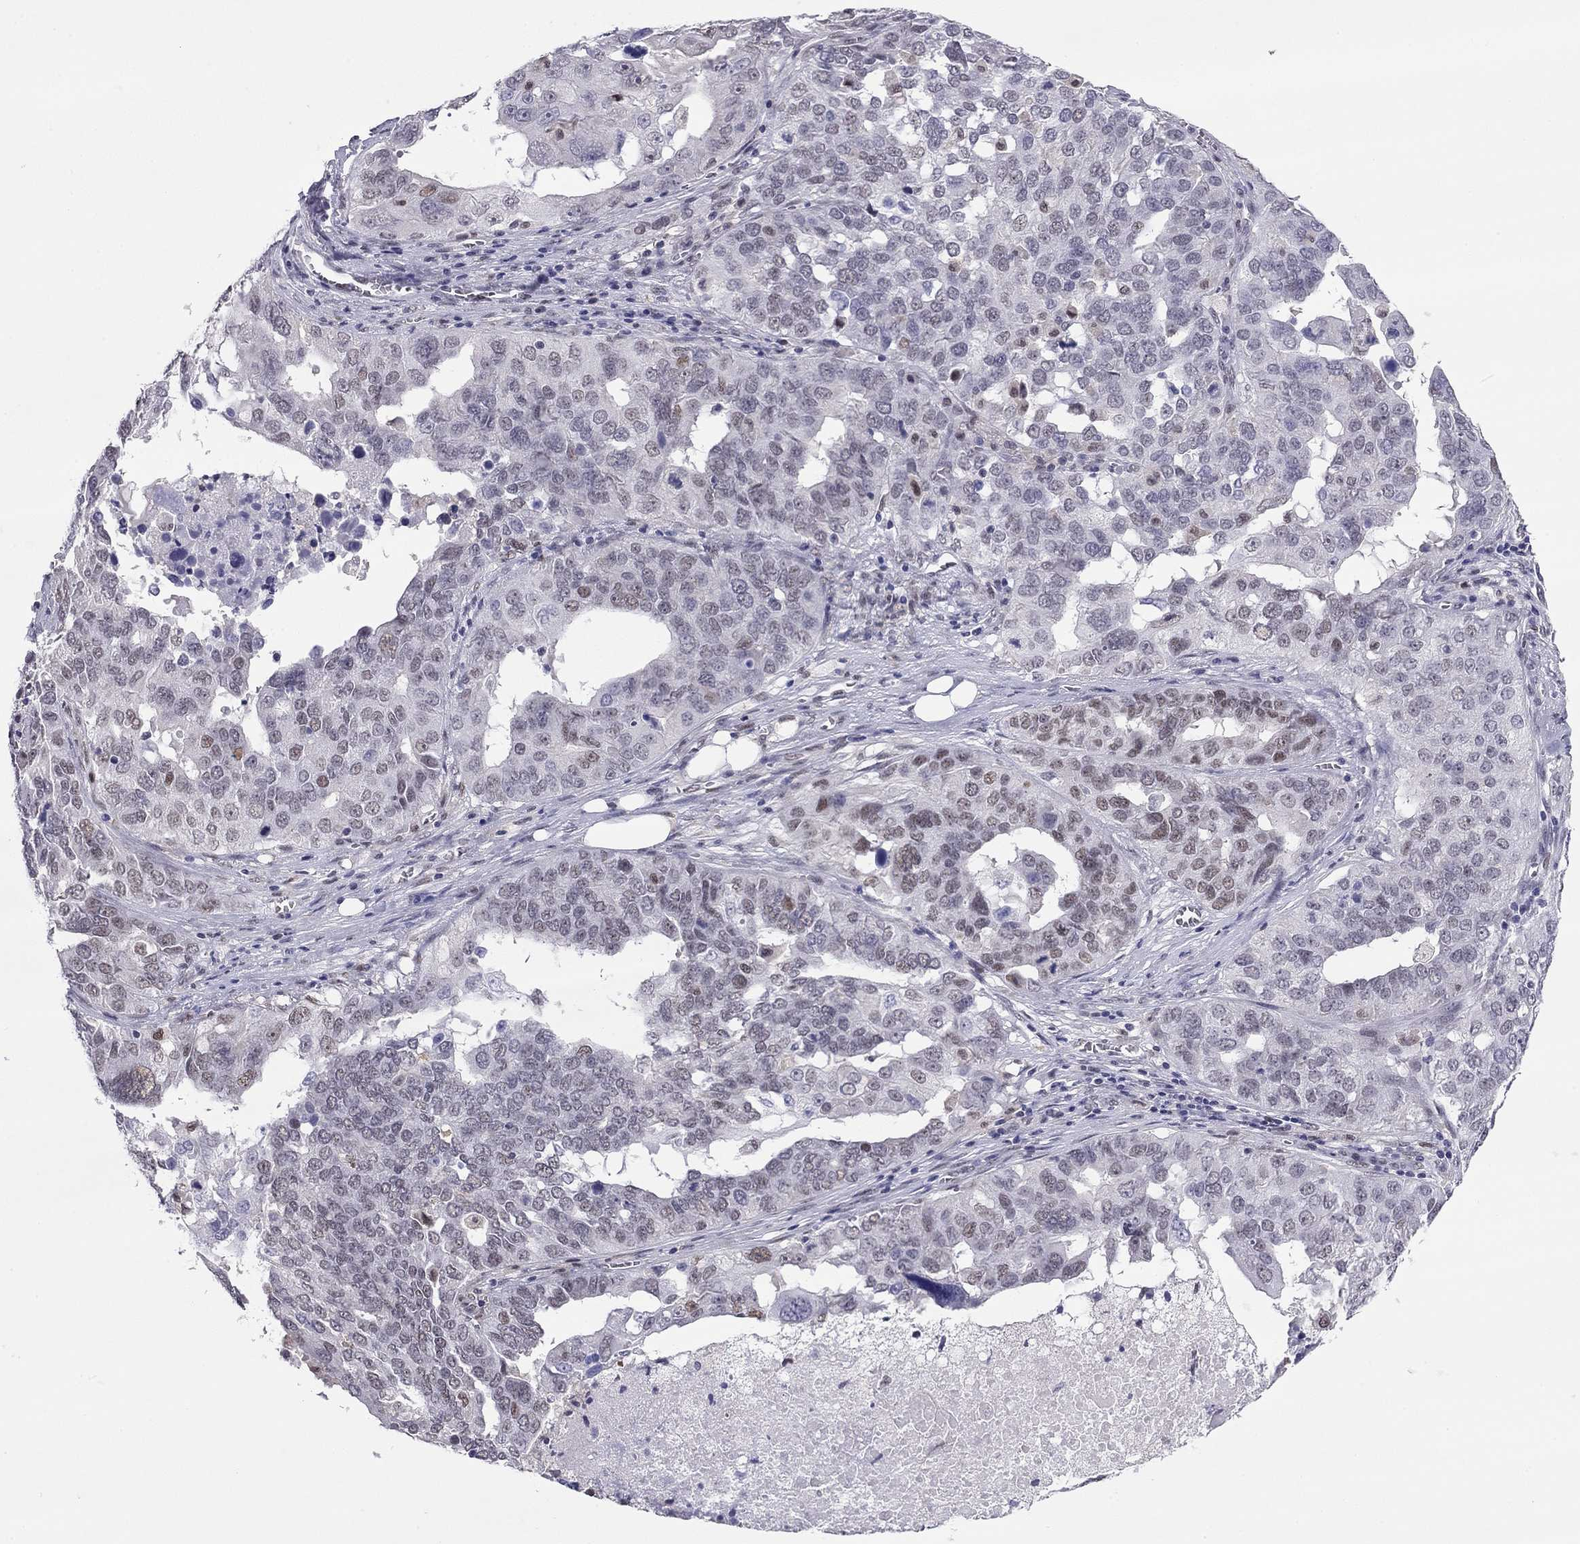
{"staining": {"intensity": "weak", "quantity": "<25%", "location": "nuclear"}, "tissue": "ovarian cancer", "cell_type": "Tumor cells", "image_type": "cancer", "snomed": [{"axis": "morphology", "description": "Carcinoma, endometroid"}, {"axis": "topography", "description": "Soft tissue"}, {"axis": "topography", "description": "Ovary"}], "caption": "High magnification brightfield microscopy of ovarian cancer (endometroid carcinoma) stained with DAB (3,3'-diaminobenzidine) (brown) and counterstained with hematoxylin (blue): tumor cells show no significant staining.", "gene": "DOT1L", "patient": {"sex": "female", "age": 52}}